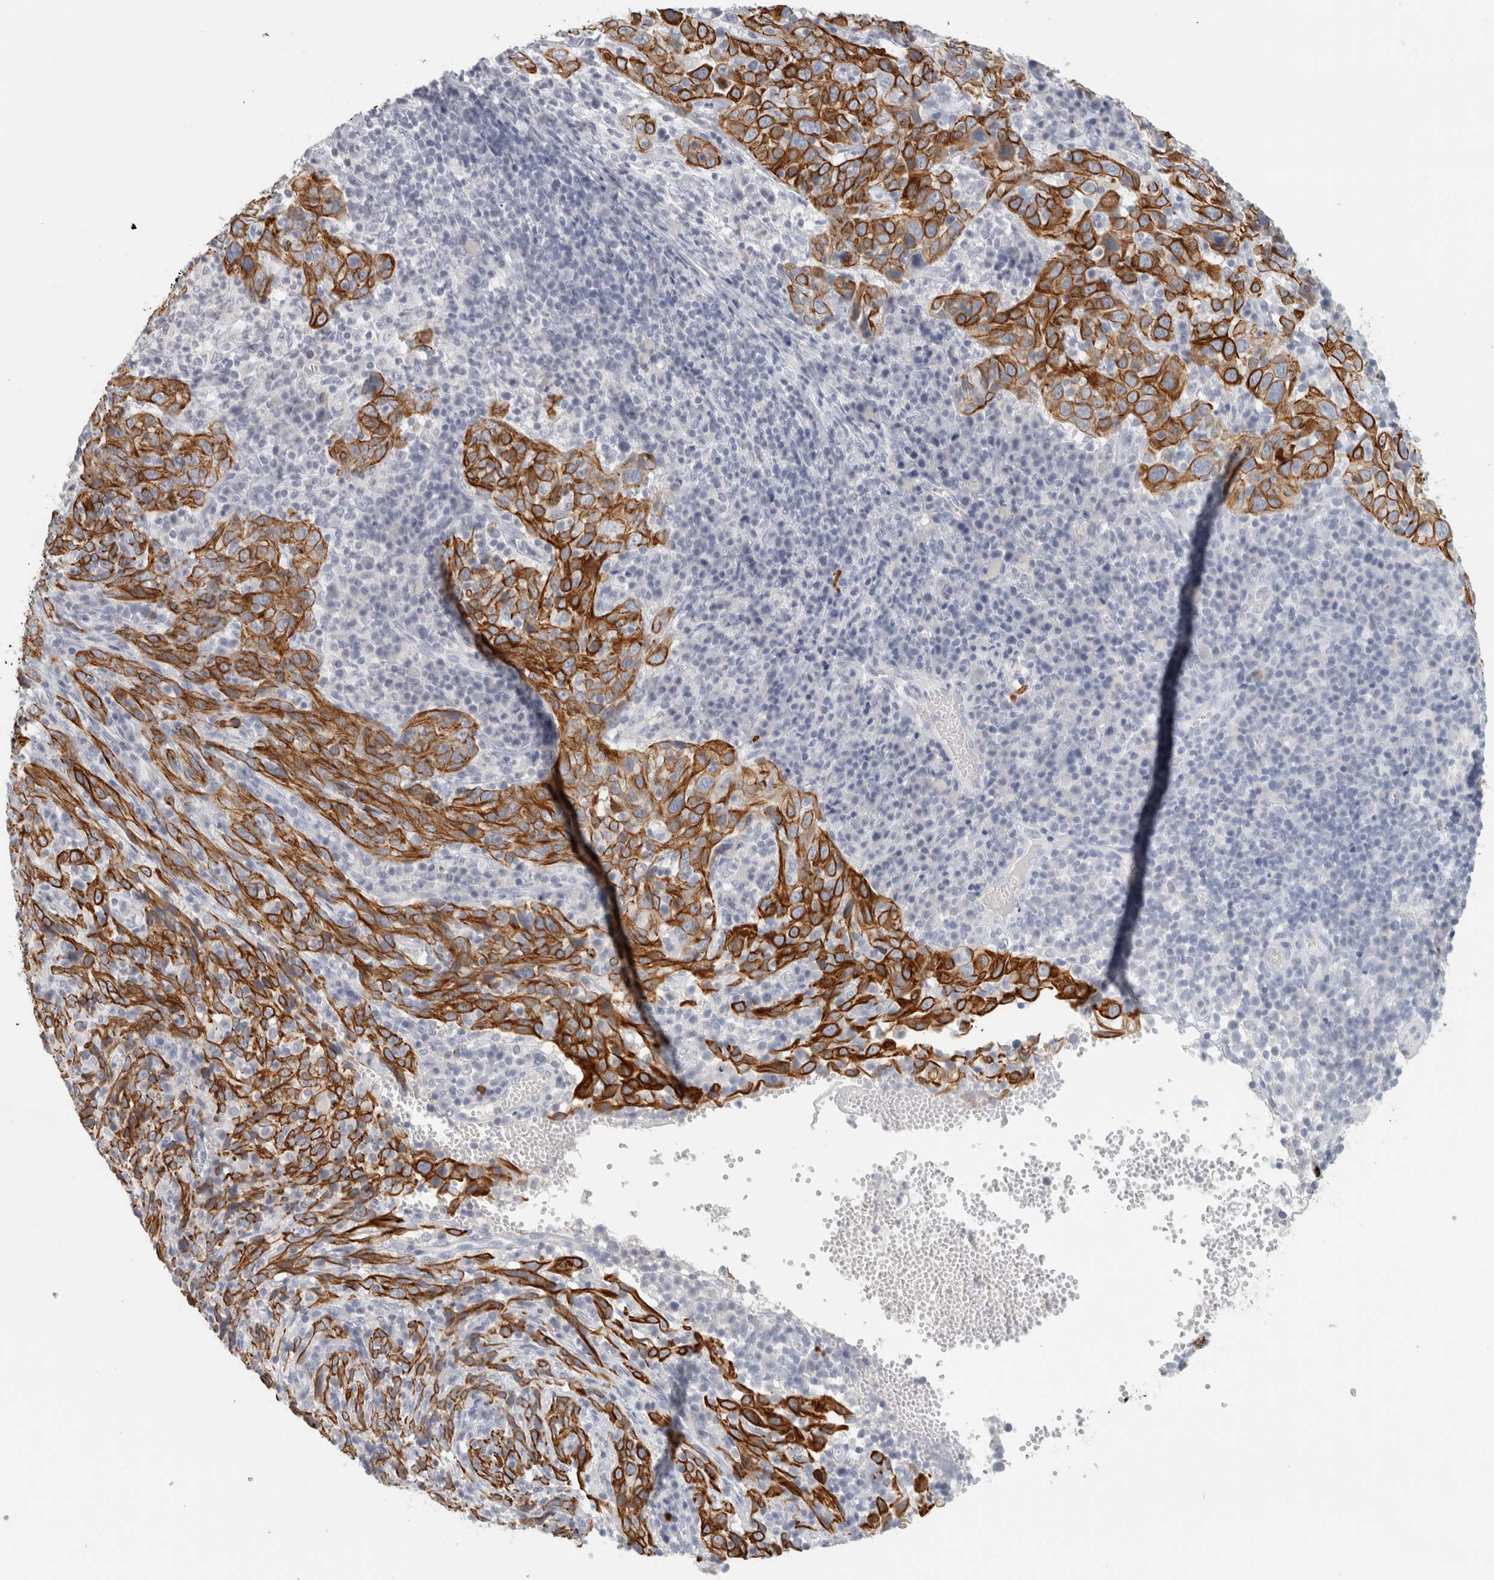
{"staining": {"intensity": "strong", "quantity": ">75%", "location": "cytoplasmic/membranous"}, "tissue": "cervical cancer", "cell_type": "Tumor cells", "image_type": "cancer", "snomed": [{"axis": "morphology", "description": "Squamous cell carcinoma, NOS"}, {"axis": "topography", "description": "Cervix"}], "caption": "A histopathology image of cervical cancer (squamous cell carcinoma) stained for a protein exhibits strong cytoplasmic/membranous brown staining in tumor cells.", "gene": "SLC28A3", "patient": {"sex": "female", "age": 46}}